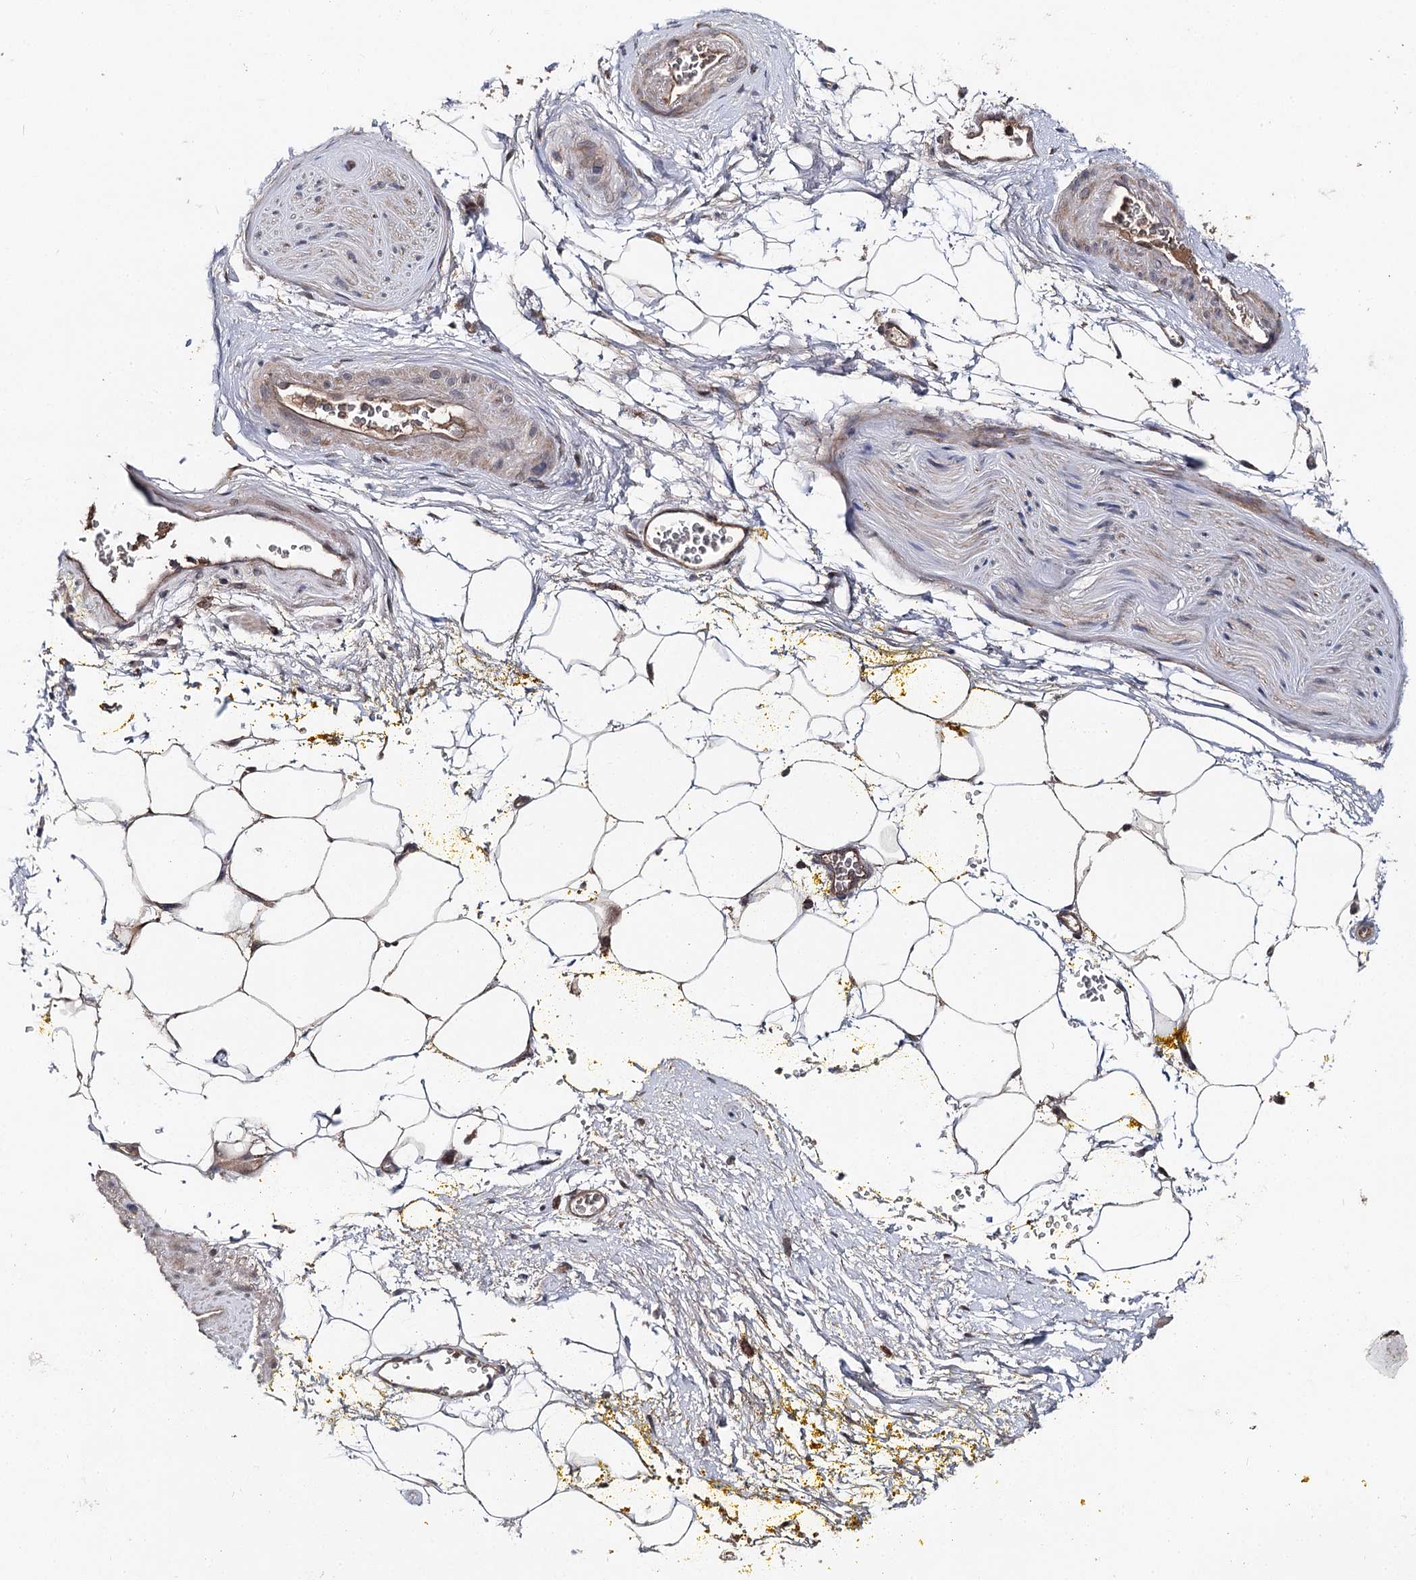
{"staining": {"intensity": "moderate", "quantity": ">75%", "location": "cytoplasmic/membranous"}, "tissue": "adipose tissue", "cell_type": "Adipocytes", "image_type": "normal", "snomed": [{"axis": "morphology", "description": "Normal tissue, NOS"}, {"axis": "morphology", "description": "Adenocarcinoma, Low grade"}, {"axis": "topography", "description": "Prostate"}, {"axis": "topography", "description": "Peripheral nerve tissue"}], "caption": "DAB immunohistochemical staining of normal human adipose tissue shows moderate cytoplasmic/membranous protein positivity in about >75% of adipocytes. The protein is shown in brown color, while the nuclei are stained blue.", "gene": "MSANTD2", "patient": {"sex": "male", "age": 63}}